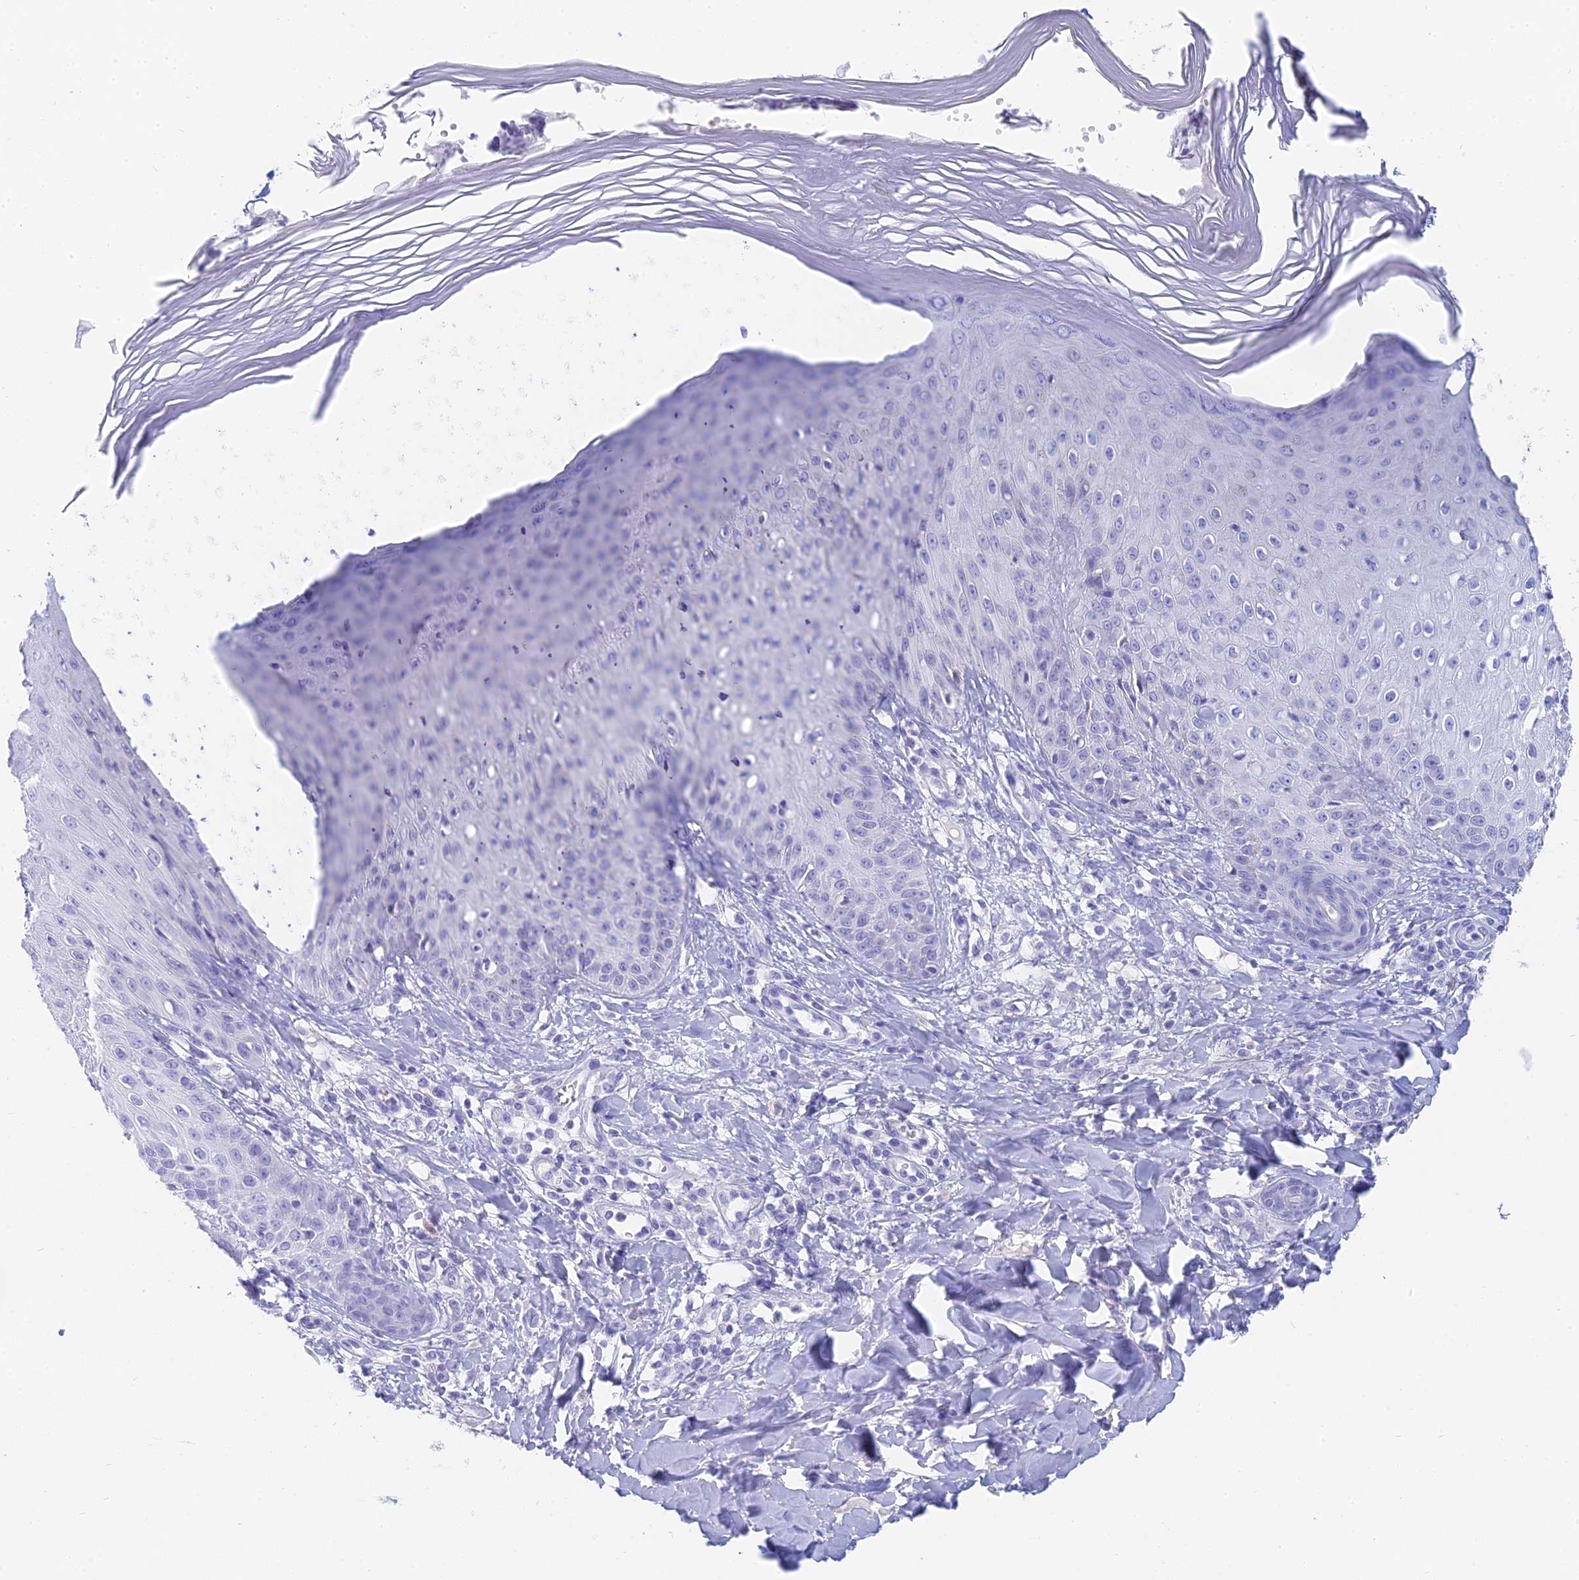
{"staining": {"intensity": "moderate", "quantity": "<25%", "location": "cytoplasmic/membranous"}, "tissue": "skin", "cell_type": "Epidermal cells", "image_type": "normal", "snomed": [{"axis": "morphology", "description": "Normal tissue, NOS"}, {"axis": "morphology", "description": "Inflammation, NOS"}, {"axis": "topography", "description": "Soft tissue"}, {"axis": "topography", "description": "Anal"}], "caption": "Skin stained with DAB (3,3'-diaminobenzidine) immunohistochemistry (IHC) displays low levels of moderate cytoplasmic/membranous expression in about <25% of epidermal cells.", "gene": "SLC36A2", "patient": {"sex": "female", "age": 15}}